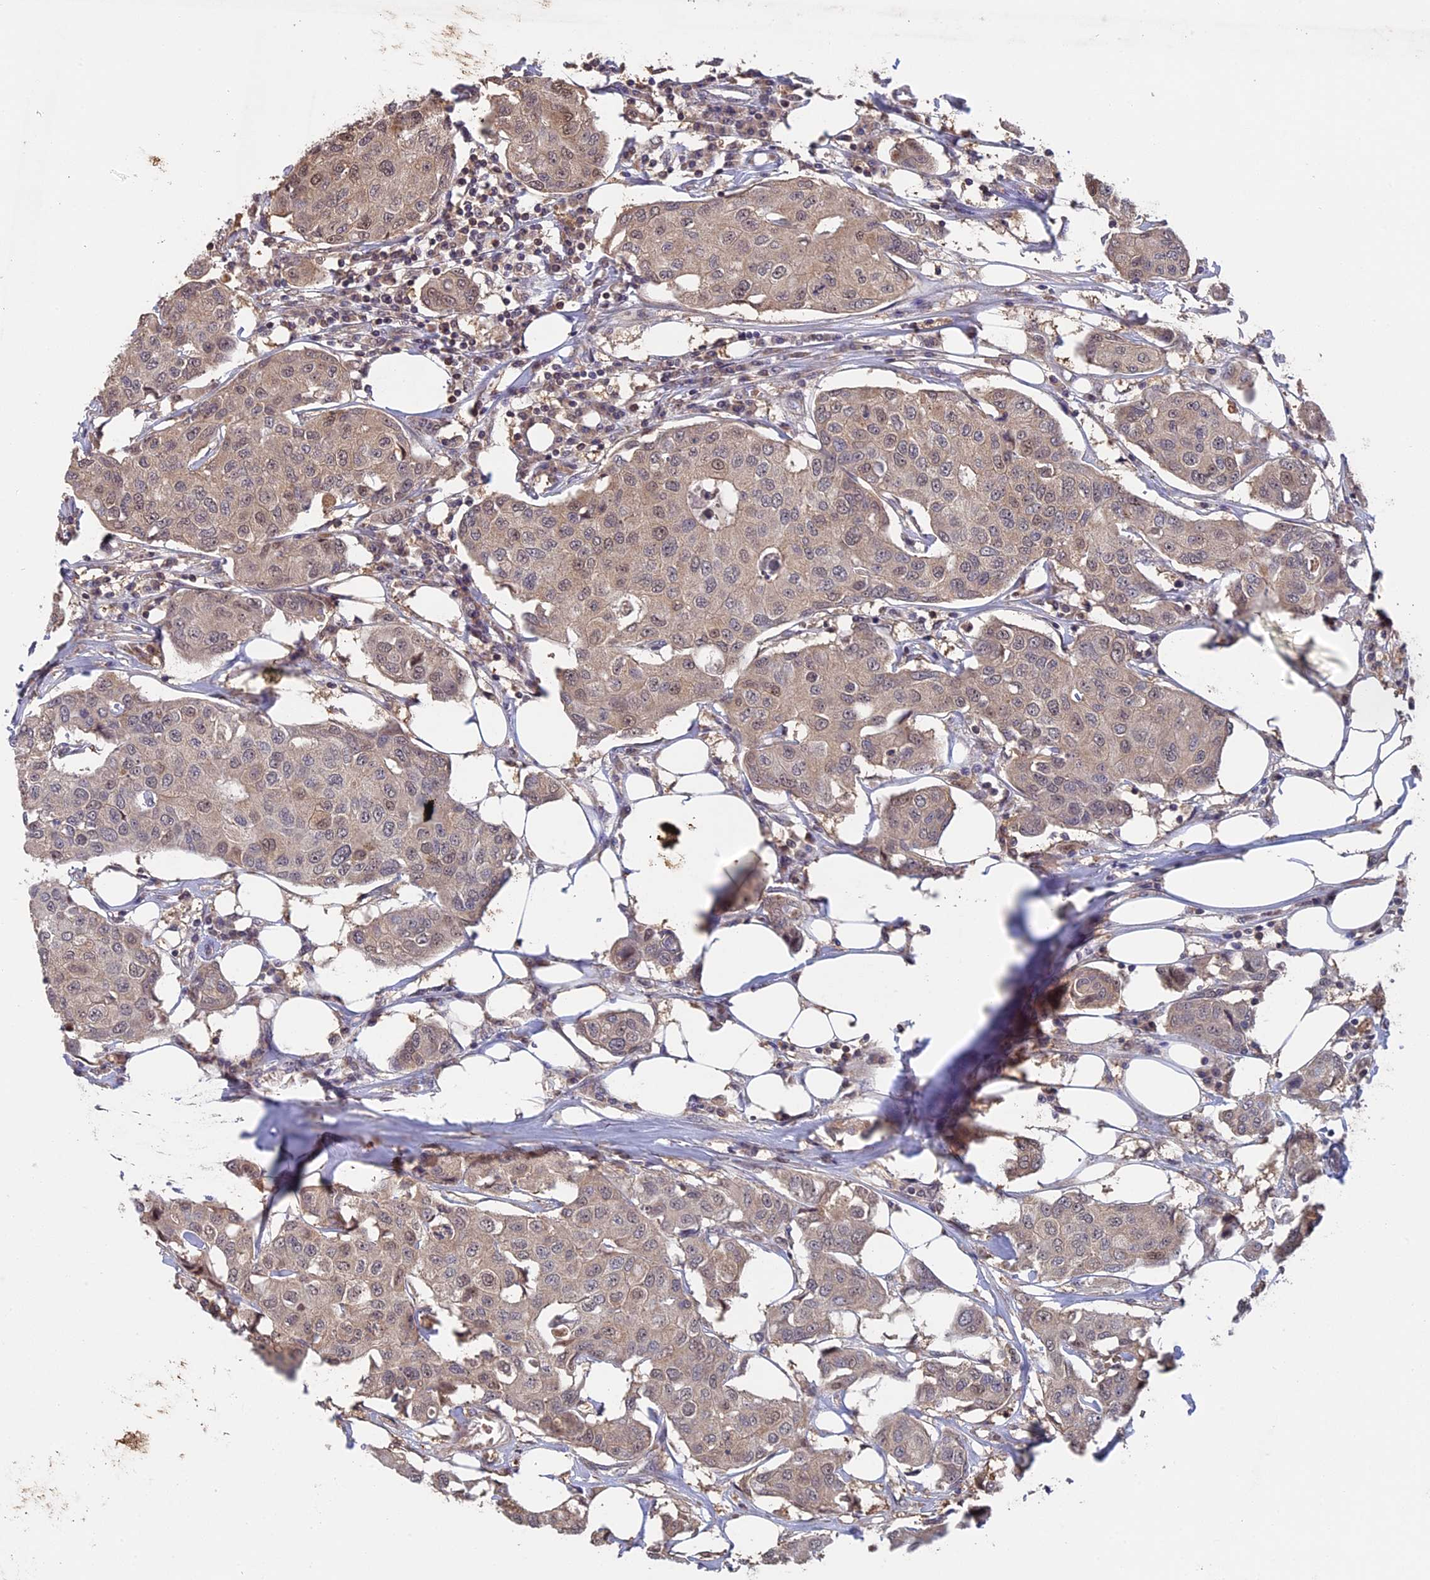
{"staining": {"intensity": "negative", "quantity": "none", "location": "none"}, "tissue": "breast cancer", "cell_type": "Tumor cells", "image_type": "cancer", "snomed": [{"axis": "morphology", "description": "Duct carcinoma"}, {"axis": "topography", "description": "Breast"}], "caption": "Infiltrating ductal carcinoma (breast) stained for a protein using immunohistochemistry demonstrates no expression tumor cells.", "gene": "FAM98C", "patient": {"sex": "female", "age": 80}}